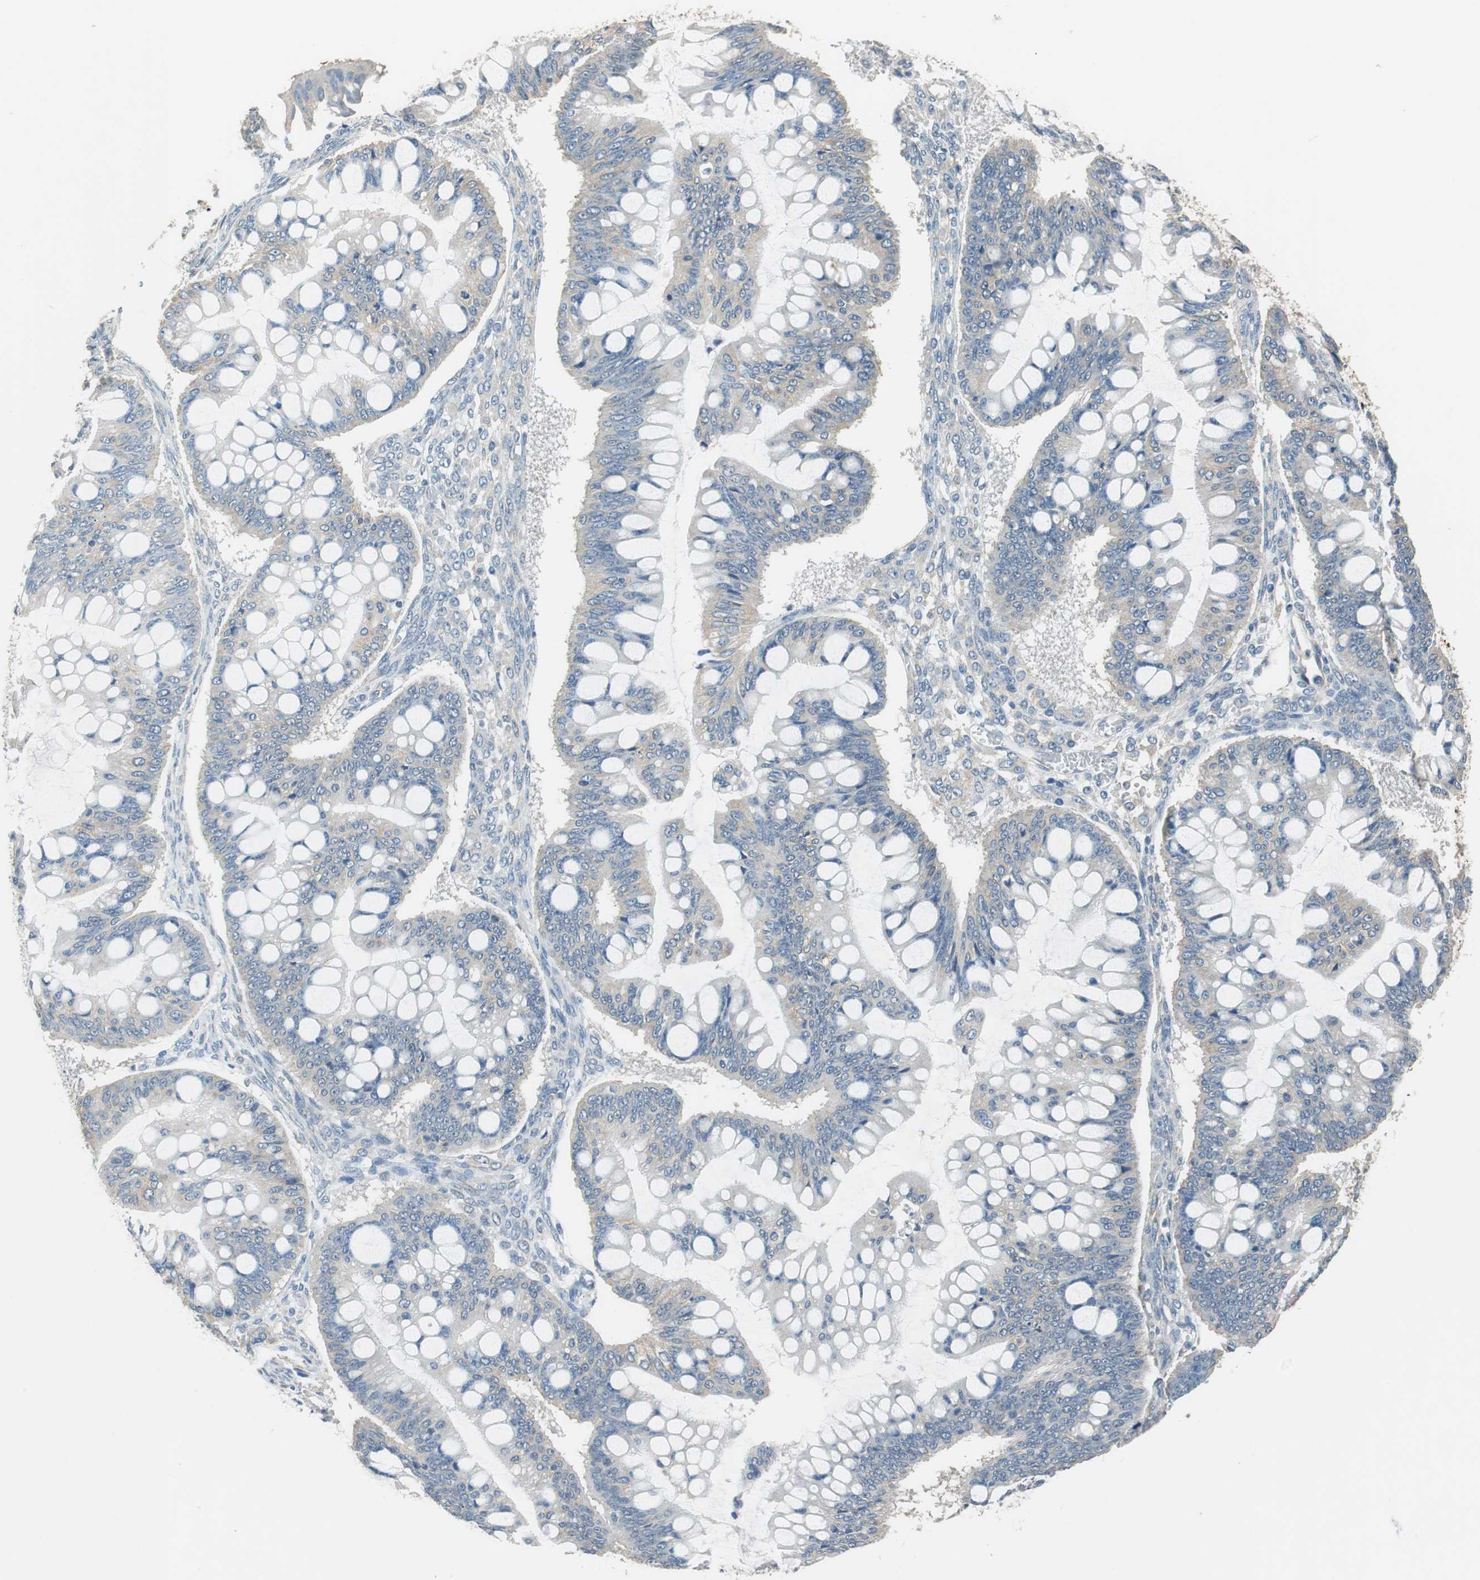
{"staining": {"intensity": "weak", "quantity": "25%-75%", "location": "cytoplasmic/membranous"}, "tissue": "ovarian cancer", "cell_type": "Tumor cells", "image_type": "cancer", "snomed": [{"axis": "morphology", "description": "Cystadenocarcinoma, mucinous, NOS"}, {"axis": "topography", "description": "Ovary"}], "caption": "The micrograph demonstrates staining of ovarian mucinous cystadenocarcinoma, revealing weak cytoplasmic/membranous protein positivity (brown color) within tumor cells.", "gene": "ALDH4A1", "patient": {"sex": "female", "age": 73}}